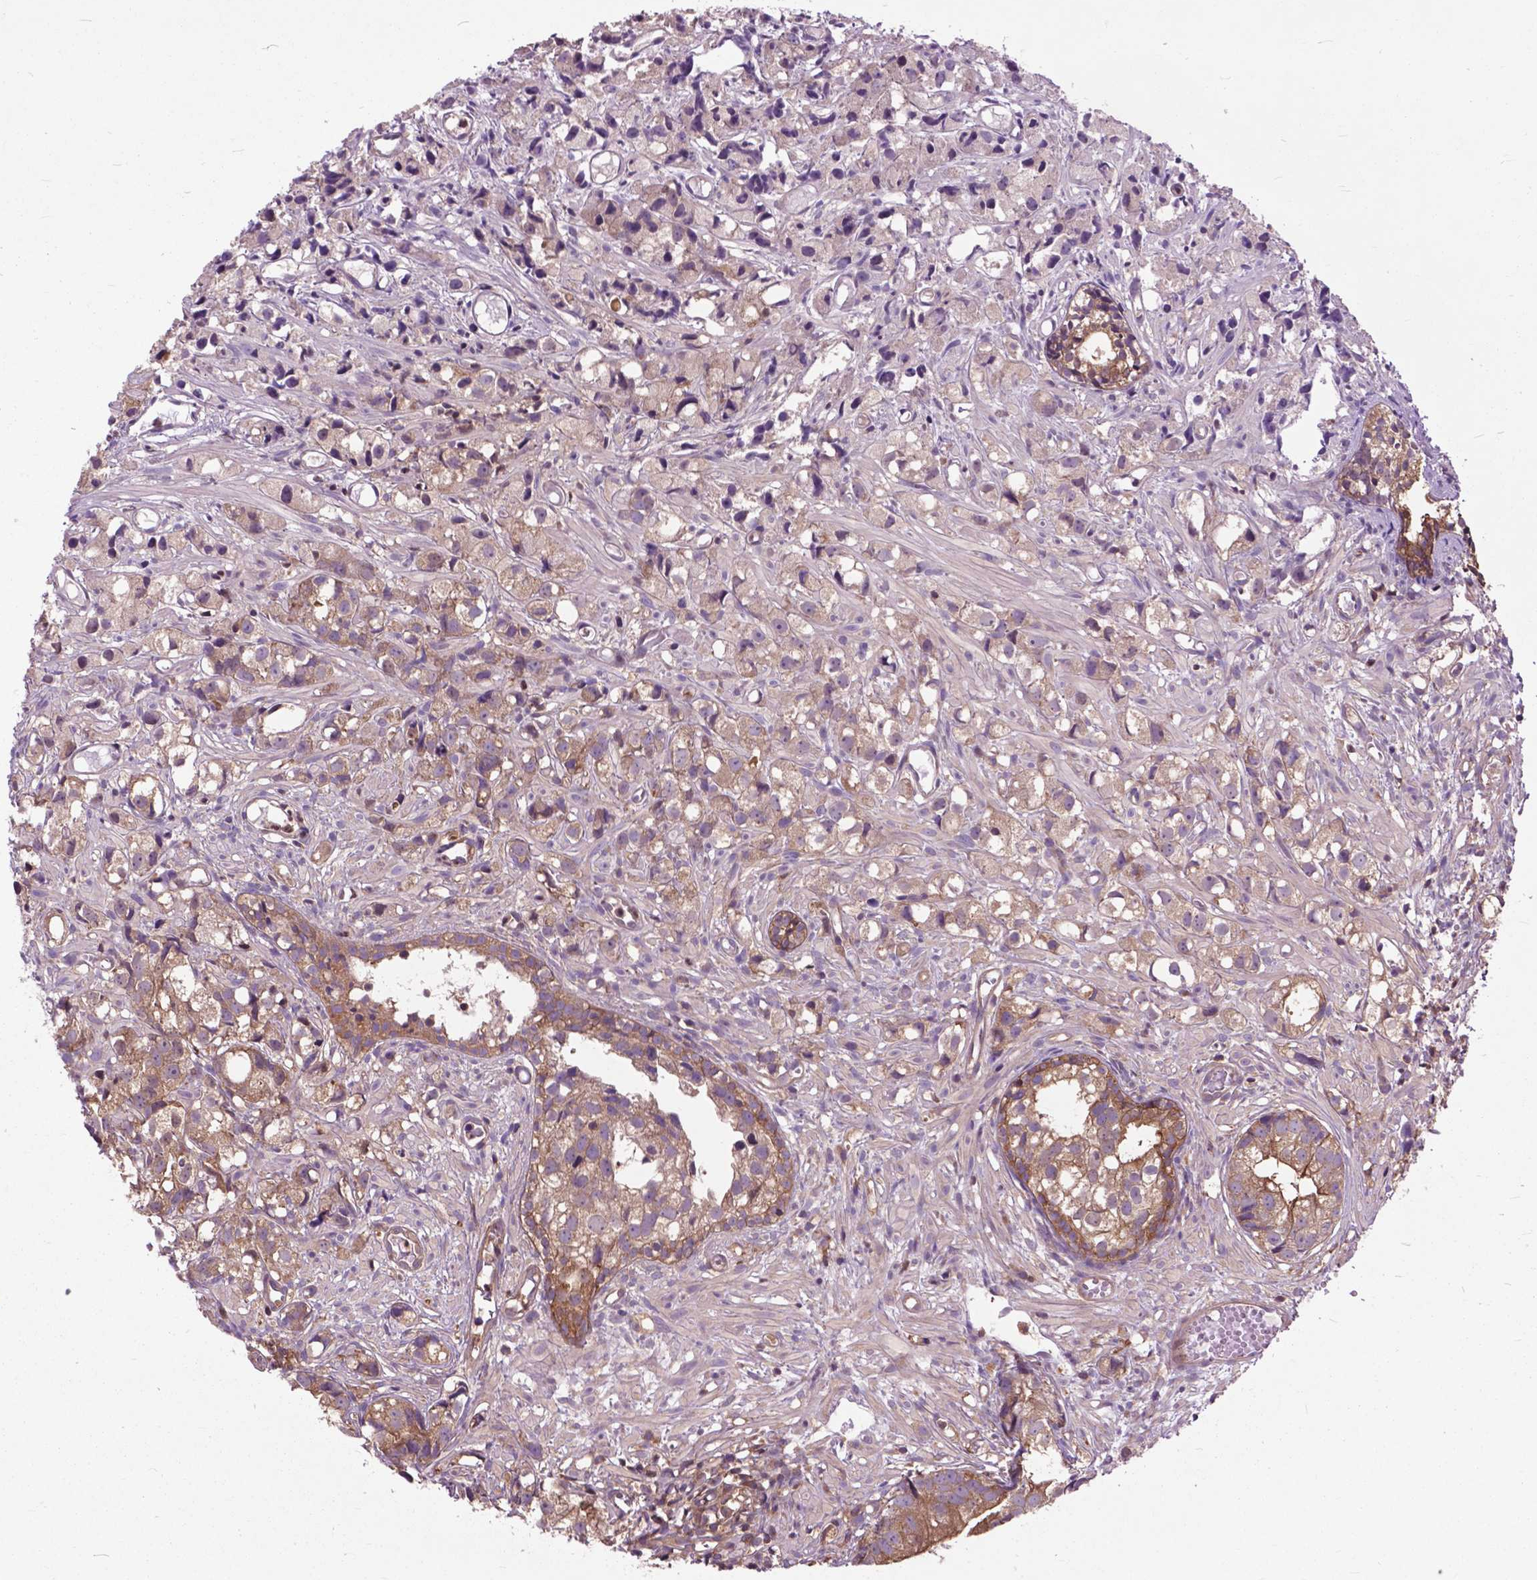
{"staining": {"intensity": "weak", "quantity": ">75%", "location": "cytoplasmic/membranous"}, "tissue": "prostate cancer", "cell_type": "Tumor cells", "image_type": "cancer", "snomed": [{"axis": "morphology", "description": "Adenocarcinoma, High grade"}, {"axis": "topography", "description": "Prostate"}], "caption": "Human prostate cancer (adenocarcinoma (high-grade)) stained for a protein (brown) exhibits weak cytoplasmic/membranous positive staining in about >75% of tumor cells.", "gene": "ARAF", "patient": {"sex": "male", "age": 68}}